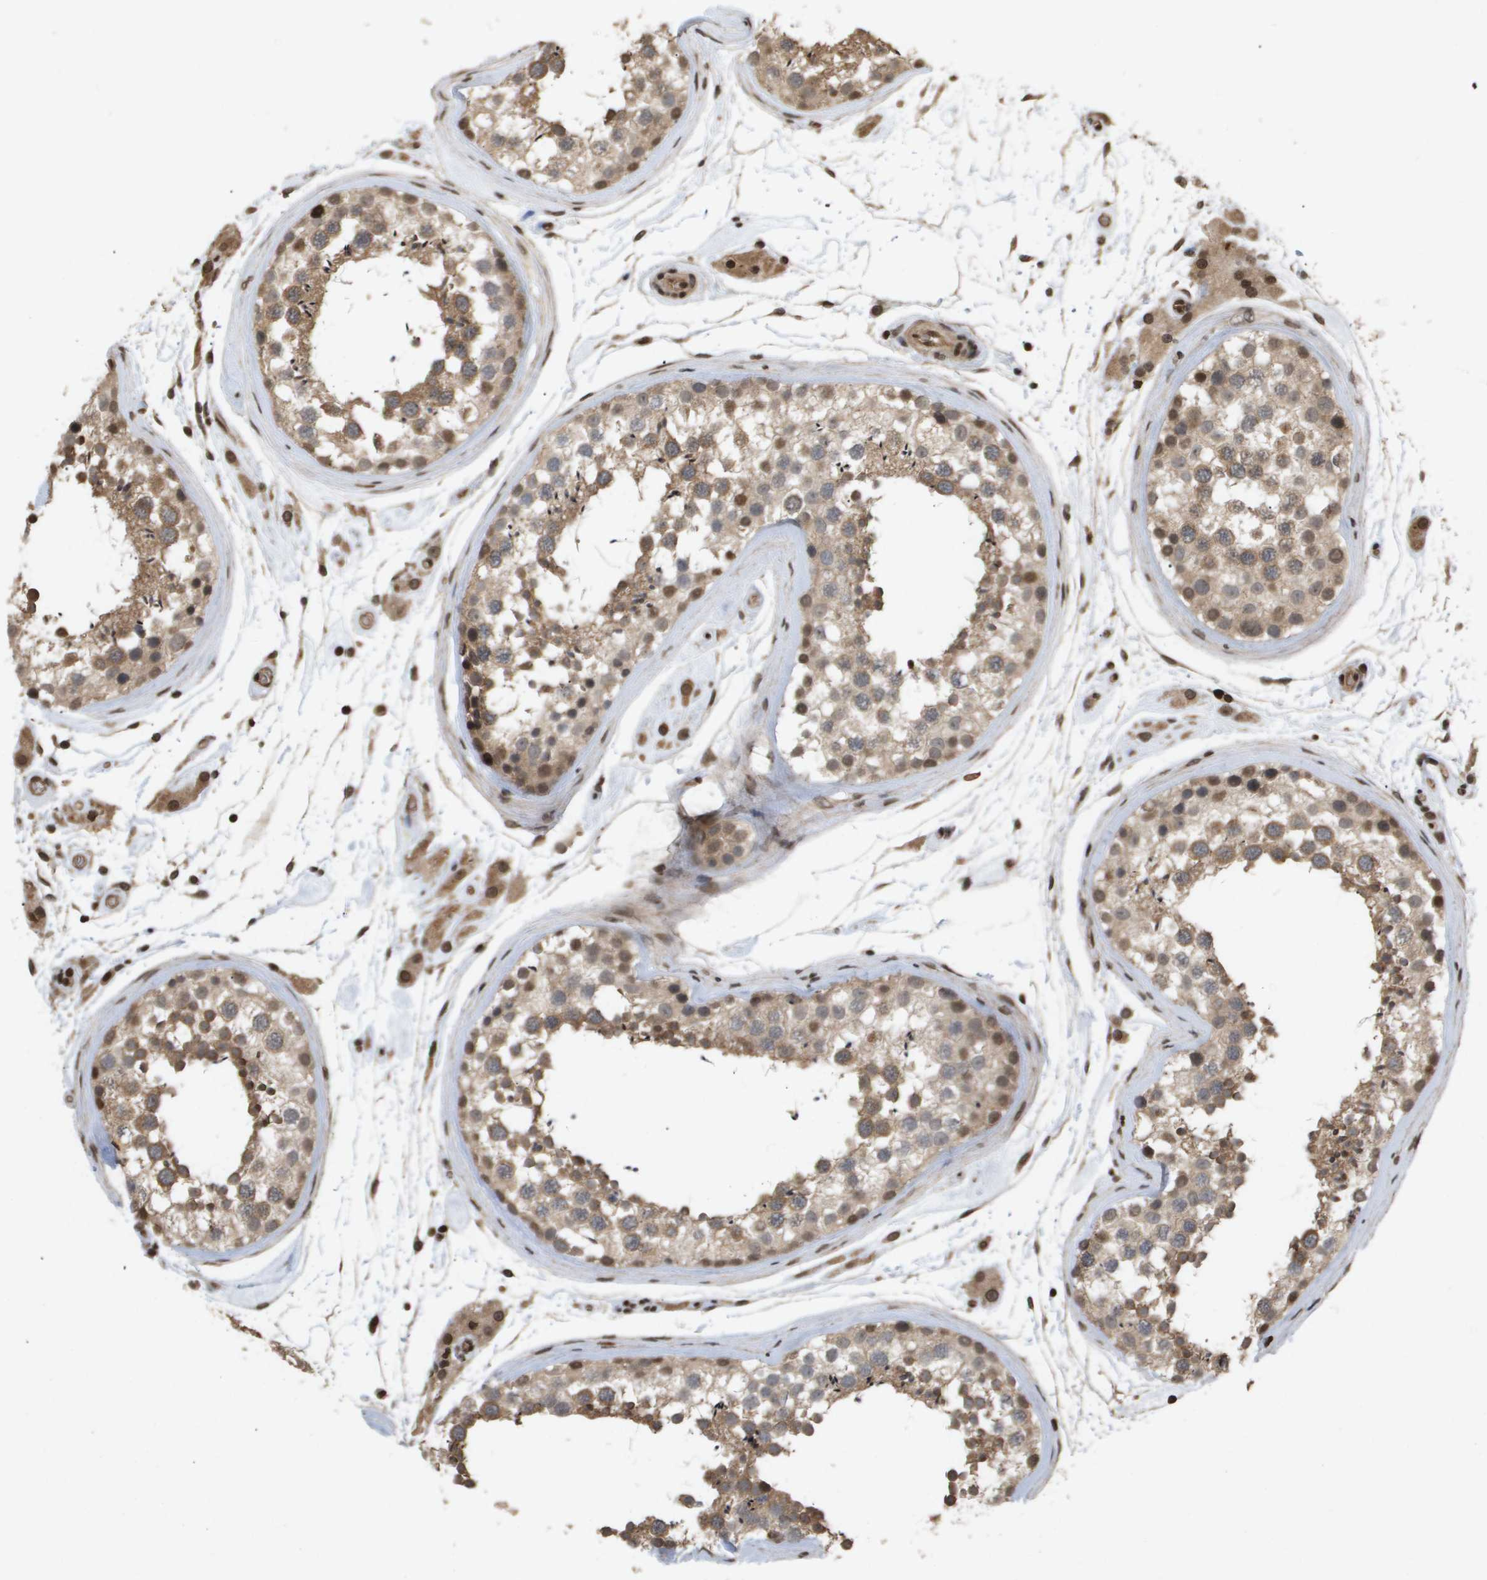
{"staining": {"intensity": "moderate", "quantity": ">75%", "location": "cytoplasmic/membranous,nuclear"}, "tissue": "testis", "cell_type": "Cells in seminiferous ducts", "image_type": "normal", "snomed": [{"axis": "morphology", "description": "Normal tissue, NOS"}, {"axis": "topography", "description": "Testis"}], "caption": "Immunohistochemical staining of normal human testis reveals >75% levels of moderate cytoplasmic/membranous,nuclear protein staining in about >75% of cells in seminiferous ducts.", "gene": "HSPA6", "patient": {"sex": "male", "age": 46}}